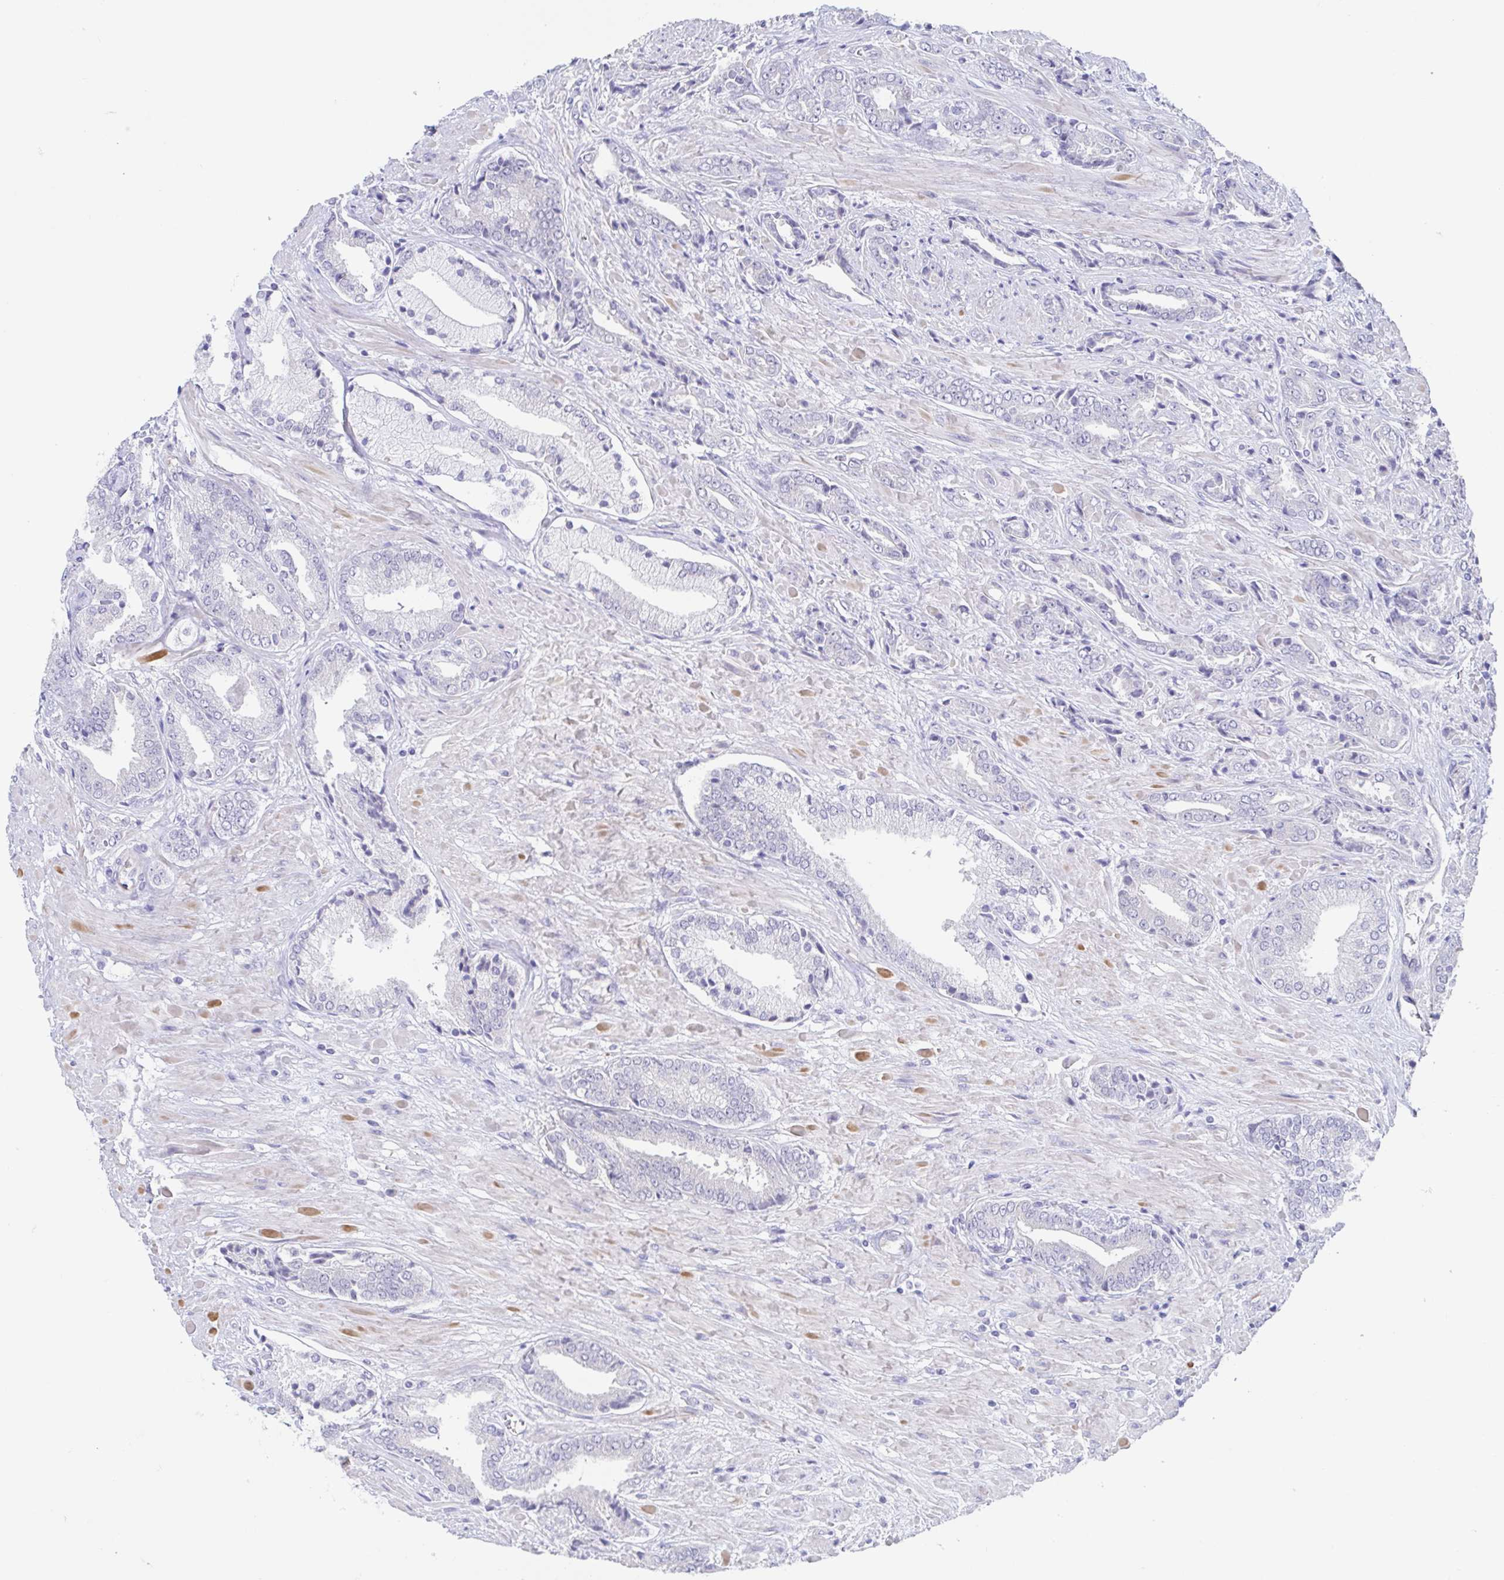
{"staining": {"intensity": "negative", "quantity": "none", "location": "none"}, "tissue": "prostate cancer", "cell_type": "Tumor cells", "image_type": "cancer", "snomed": [{"axis": "morphology", "description": "Adenocarcinoma, High grade"}, {"axis": "topography", "description": "Prostate"}], "caption": "Protein analysis of prostate cancer shows no significant positivity in tumor cells. (Brightfield microscopy of DAB (3,3'-diaminobenzidine) immunohistochemistry at high magnification).", "gene": "TEX12", "patient": {"sex": "male", "age": 56}}